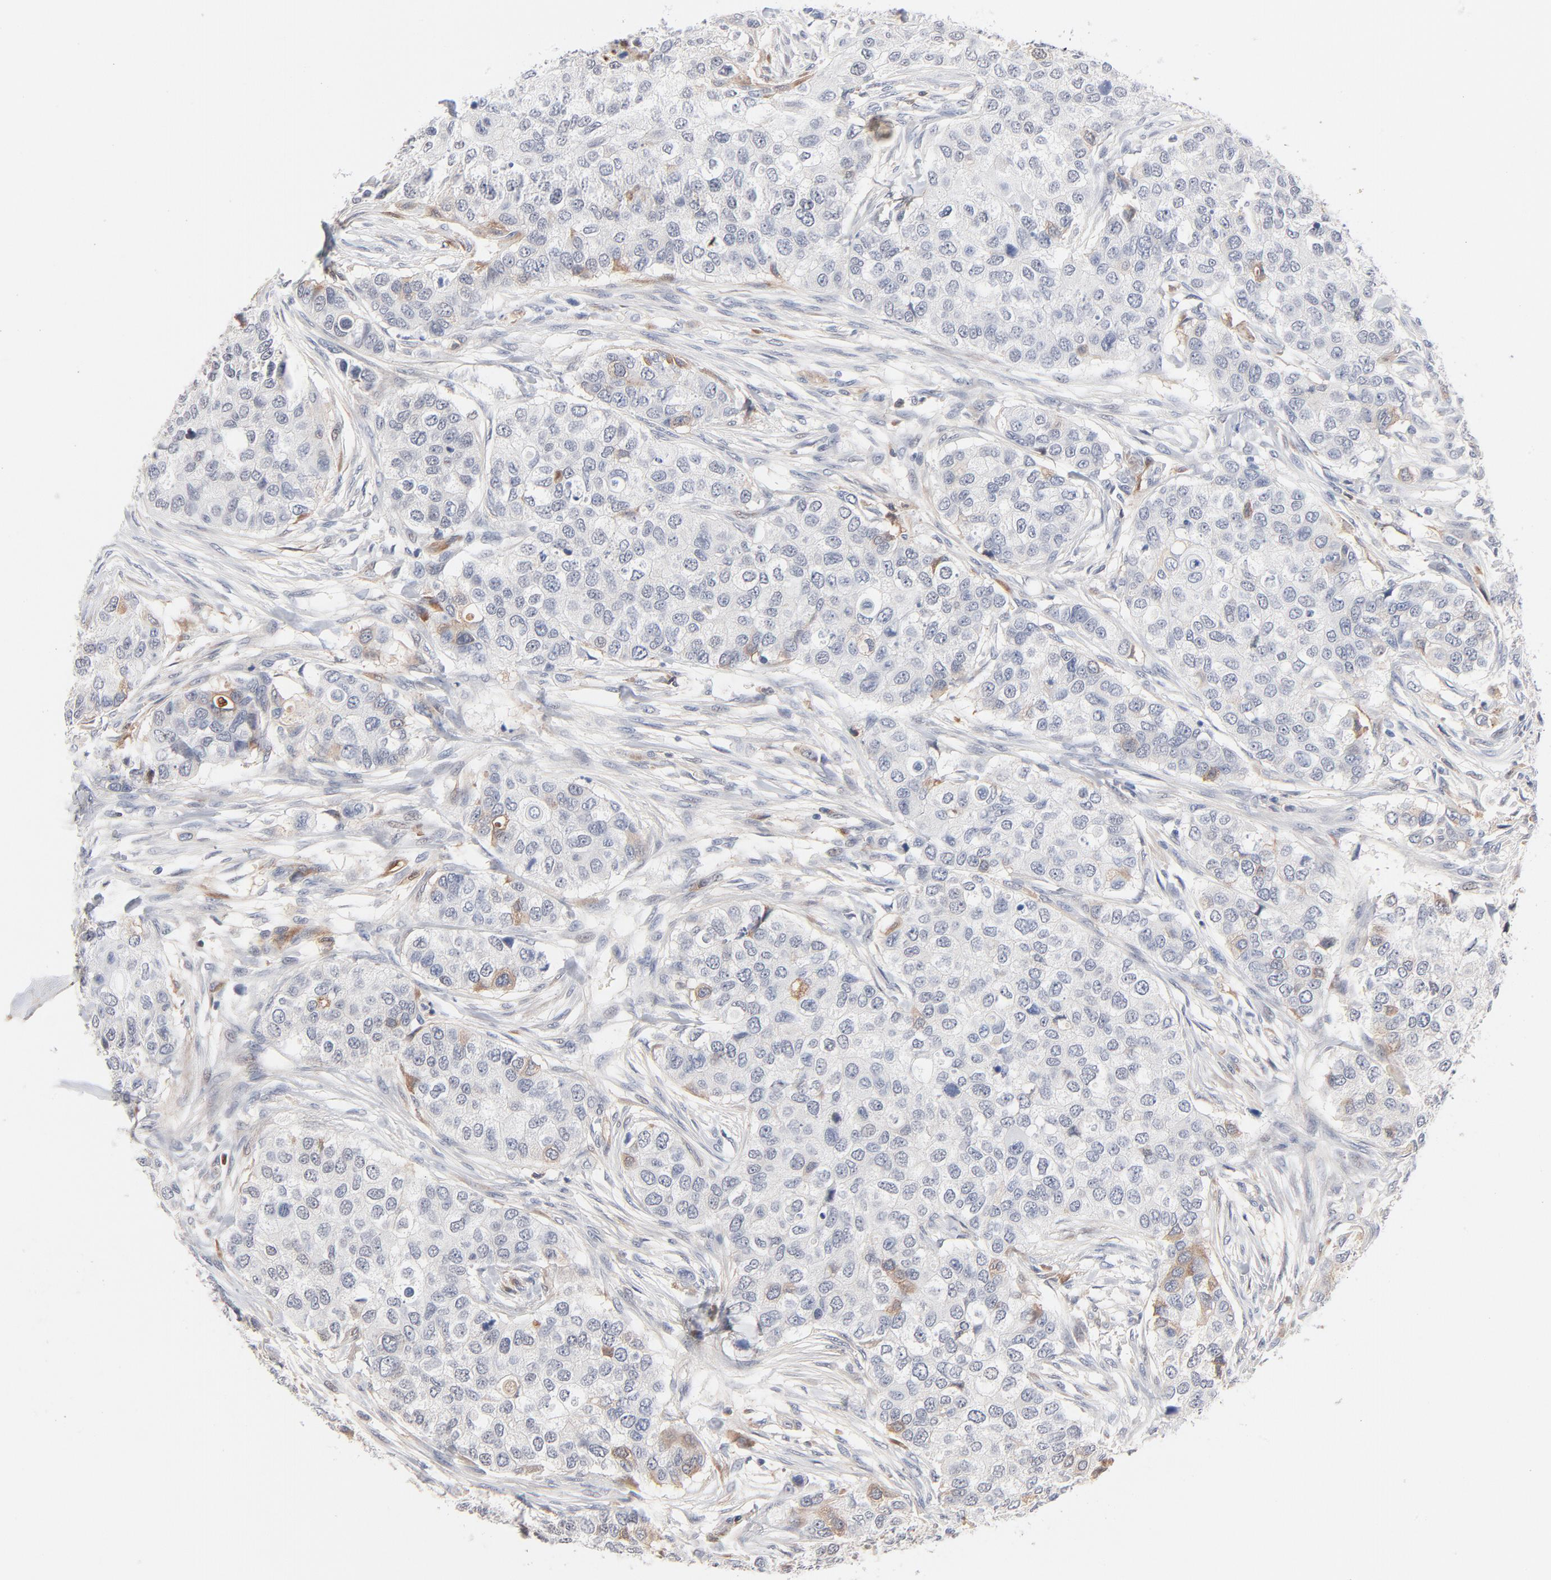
{"staining": {"intensity": "weak", "quantity": "<25%", "location": "cytoplasmic/membranous"}, "tissue": "breast cancer", "cell_type": "Tumor cells", "image_type": "cancer", "snomed": [{"axis": "morphology", "description": "Normal tissue, NOS"}, {"axis": "morphology", "description": "Duct carcinoma"}, {"axis": "topography", "description": "Breast"}], "caption": "An immunohistochemistry (IHC) photomicrograph of breast cancer is shown. There is no staining in tumor cells of breast cancer.", "gene": "SERPINA4", "patient": {"sex": "female", "age": 49}}